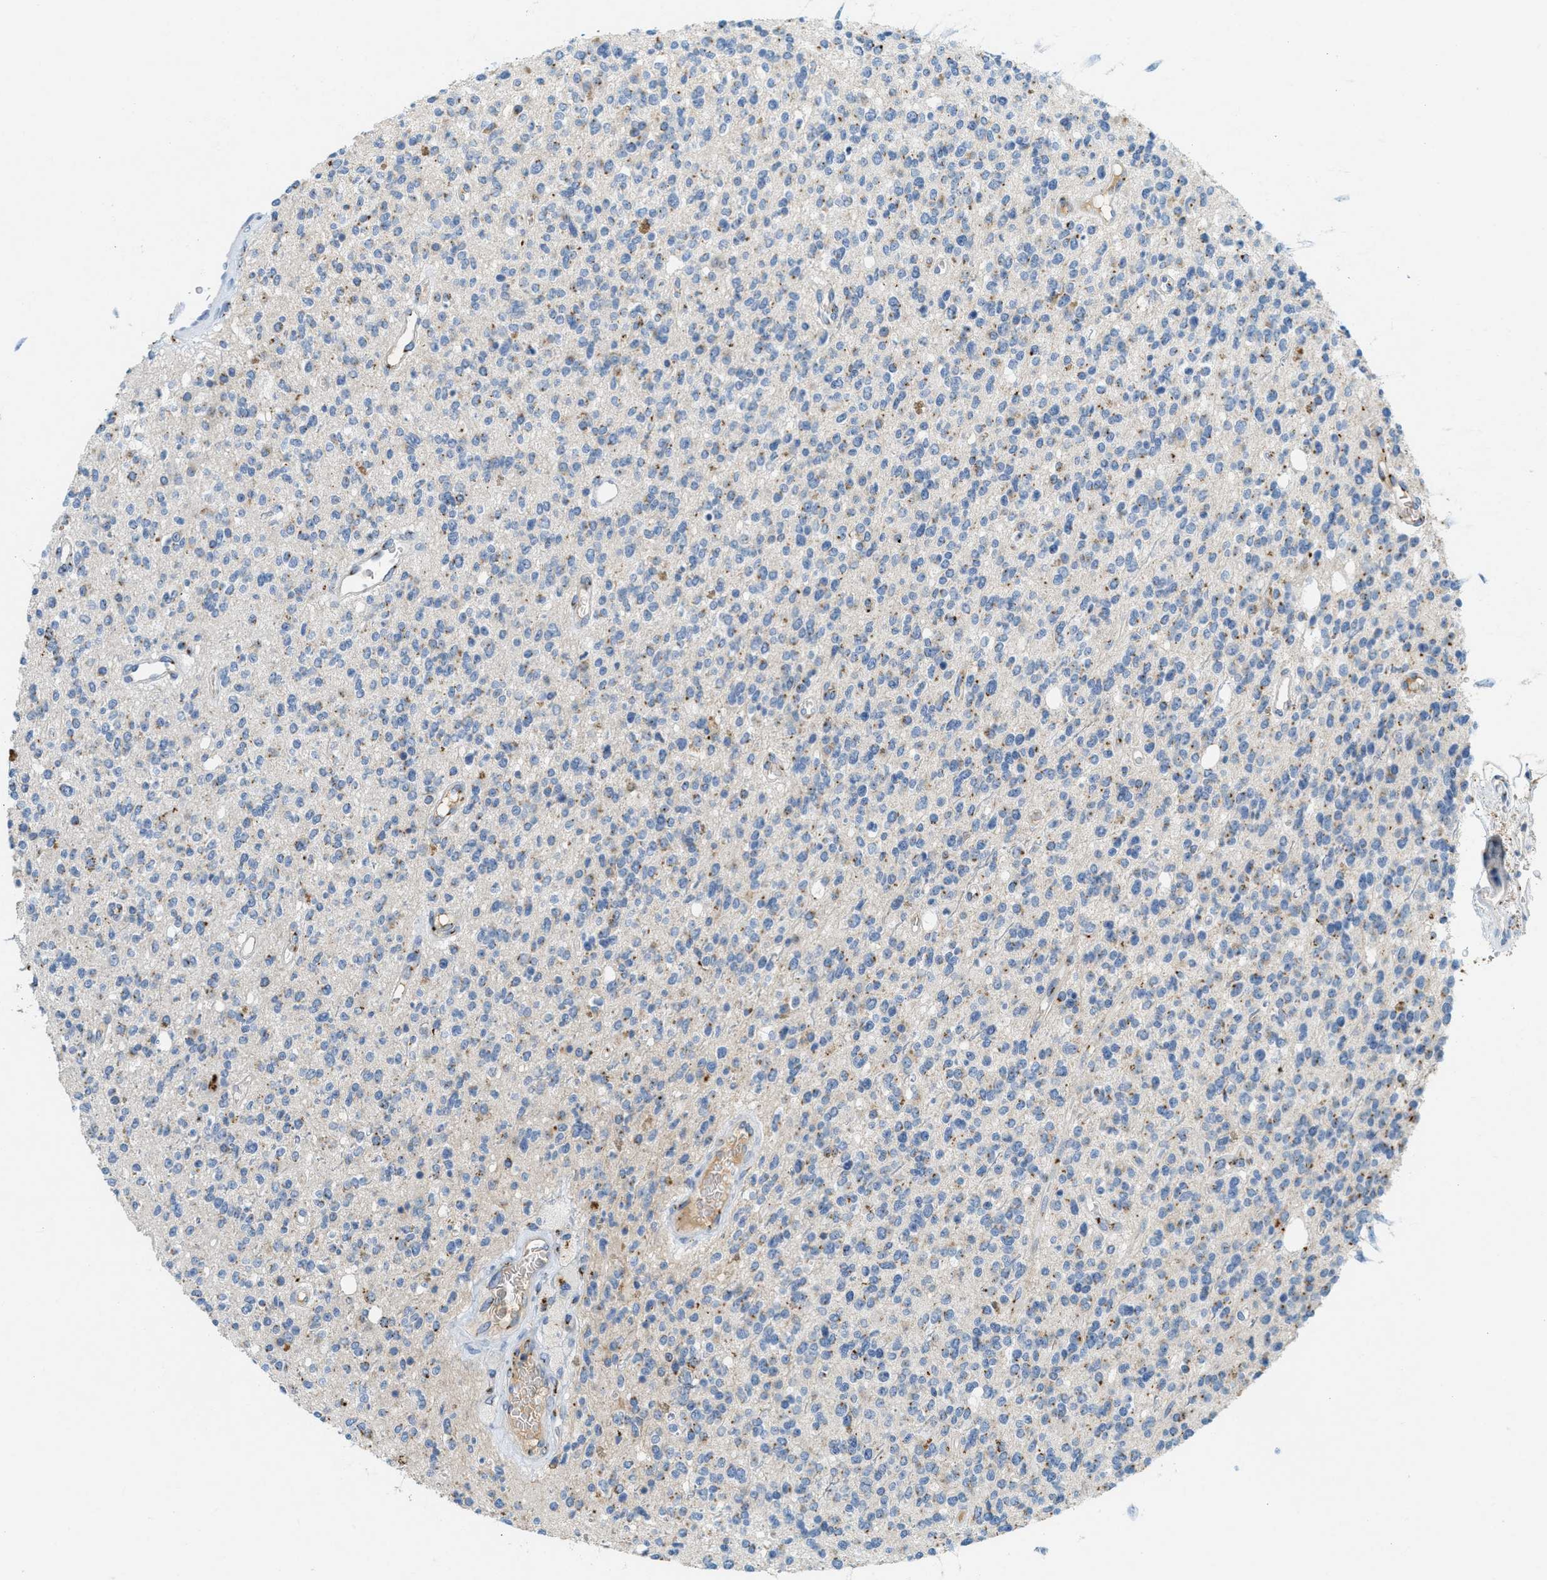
{"staining": {"intensity": "weak", "quantity": "<25%", "location": "cytoplasmic/membranous"}, "tissue": "glioma", "cell_type": "Tumor cells", "image_type": "cancer", "snomed": [{"axis": "morphology", "description": "Glioma, malignant, High grade"}, {"axis": "topography", "description": "Brain"}], "caption": "IHC of glioma displays no staining in tumor cells. (Stains: DAB immunohistochemistry (IHC) with hematoxylin counter stain, Microscopy: brightfield microscopy at high magnification).", "gene": "ENTPD4", "patient": {"sex": "male", "age": 34}}